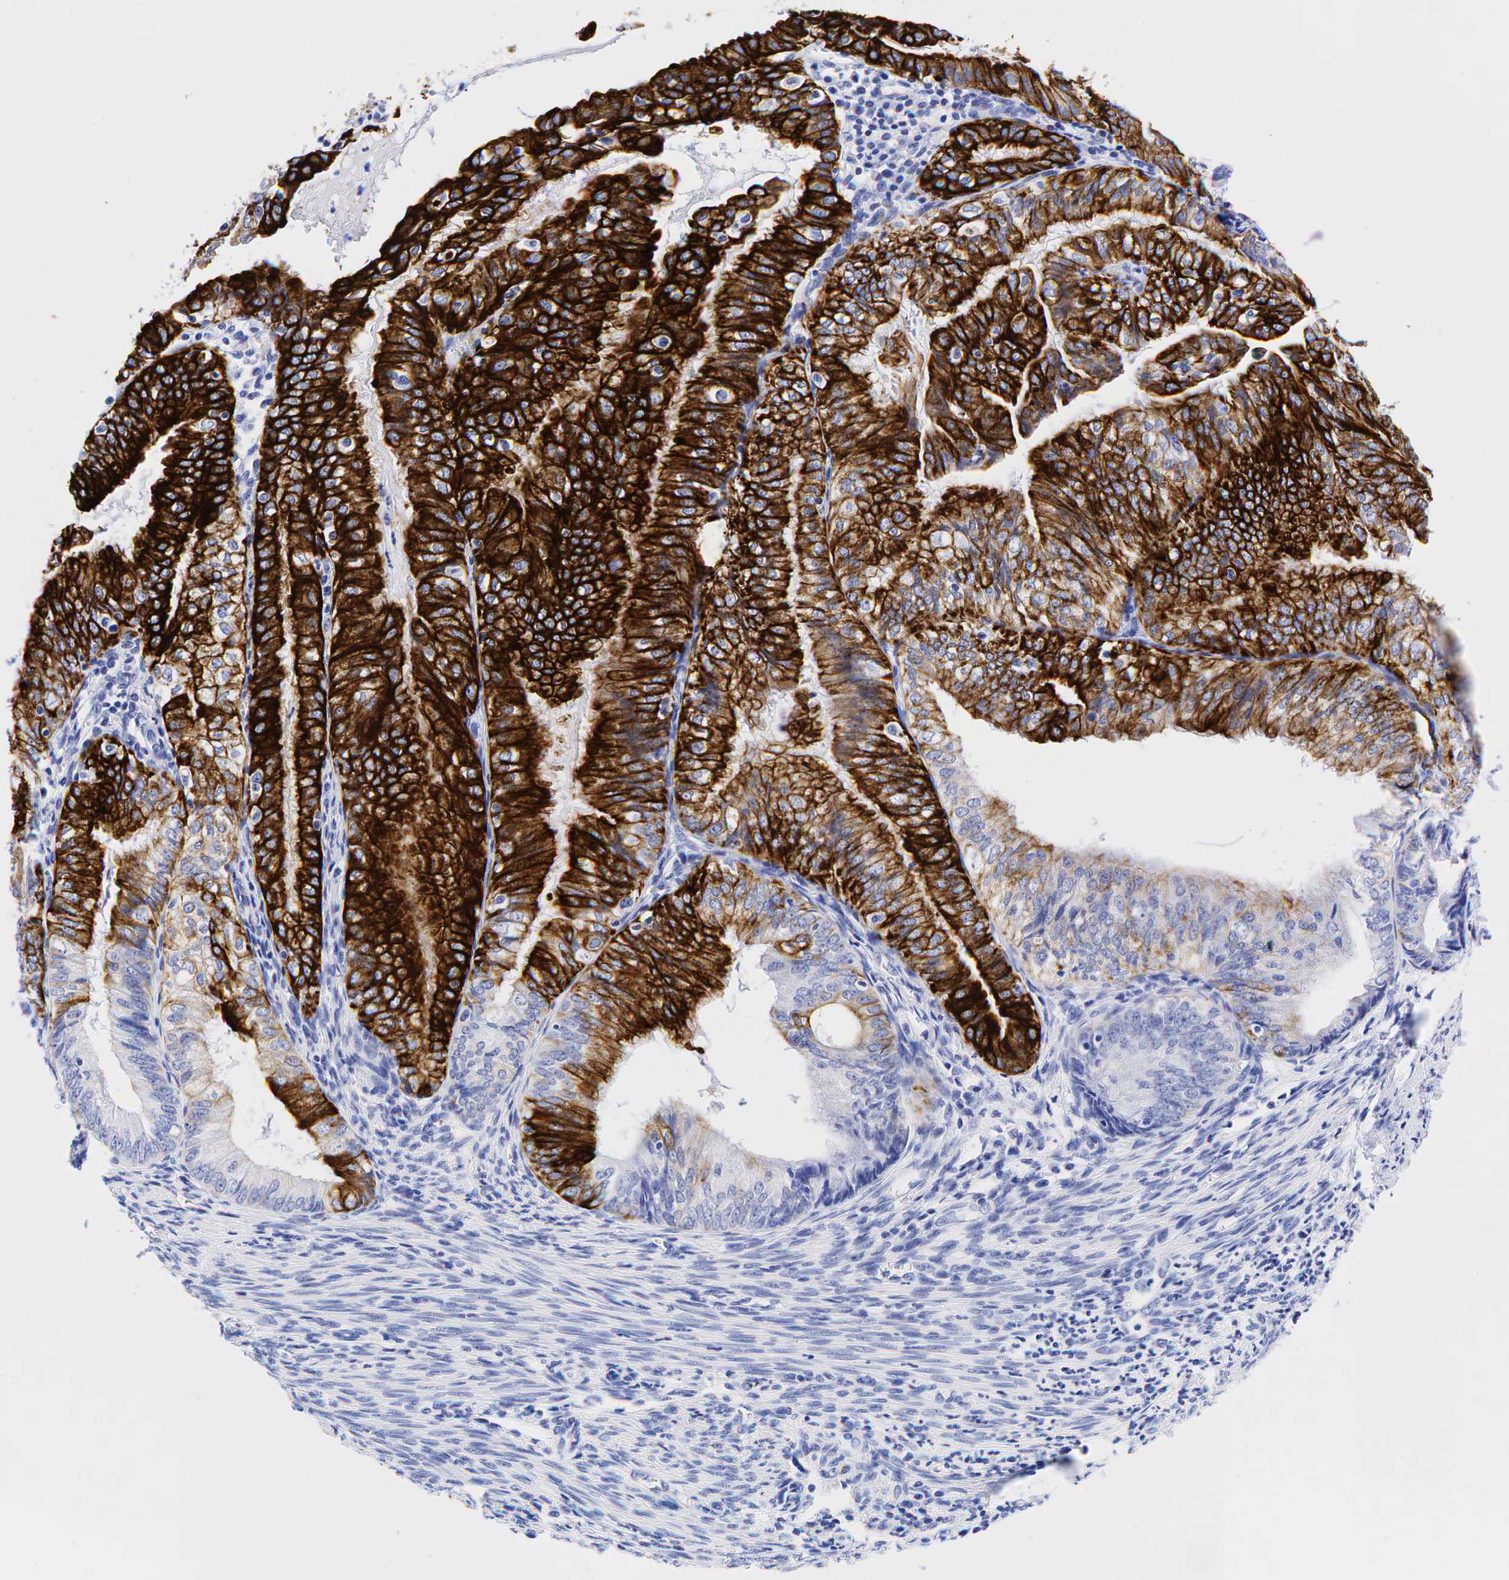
{"staining": {"intensity": "strong", "quantity": ">75%", "location": "cytoplasmic/membranous"}, "tissue": "endometrial cancer", "cell_type": "Tumor cells", "image_type": "cancer", "snomed": [{"axis": "morphology", "description": "Adenocarcinoma, NOS"}, {"axis": "topography", "description": "Endometrium"}], "caption": "A high-resolution photomicrograph shows immunohistochemistry staining of endometrial cancer (adenocarcinoma), which demonstrates strong cytoplasmic/membranous staining in approximately >75% of tumor cells.", "gene": "KRT19", "patient": {"sex": "female", "age": 66}}